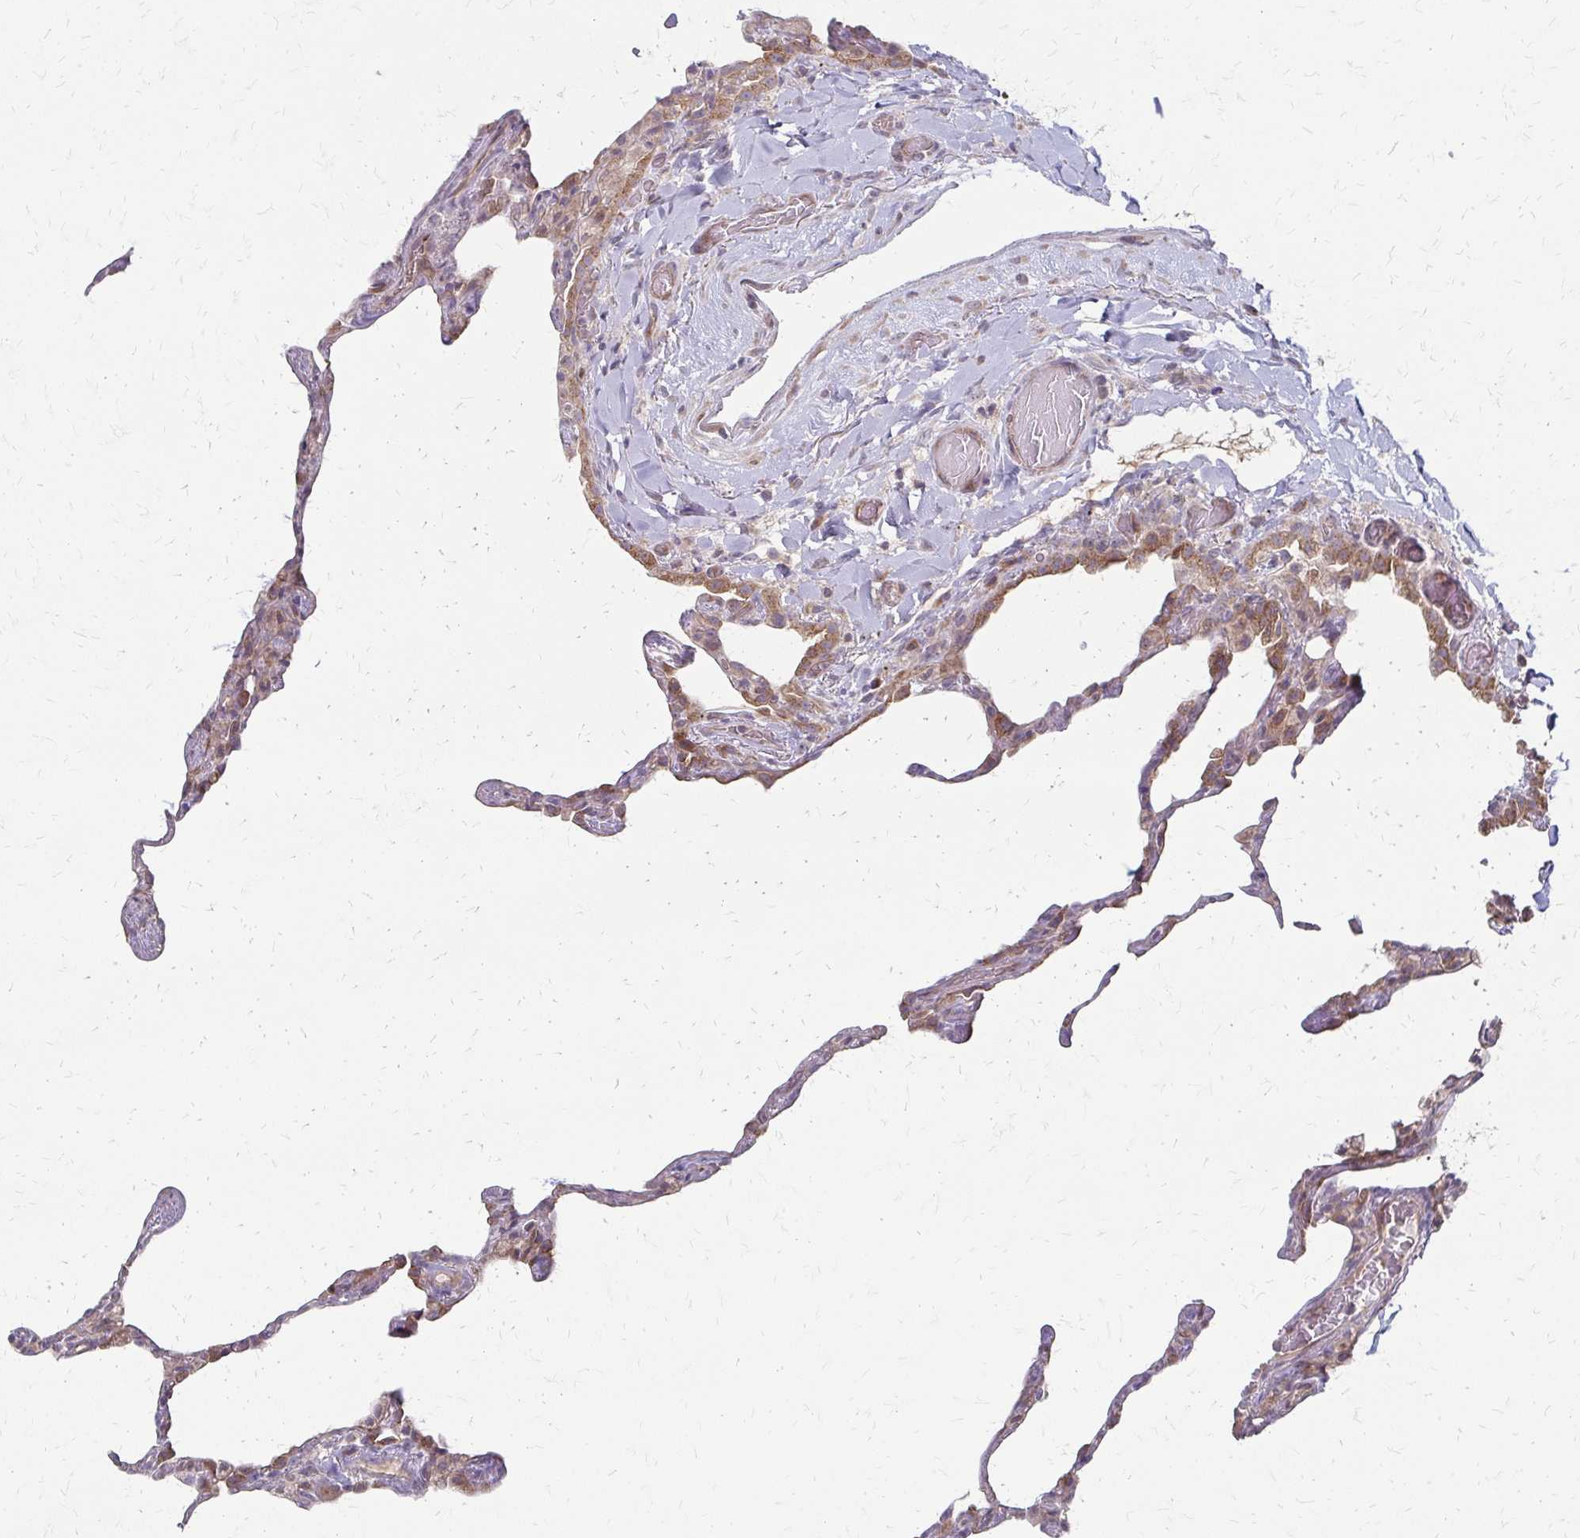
{"staining": {"intensity": "weak", "quantity": "<25%", "location": "cytoplasmic/membranous"}, "tissue": "lung", "cell_type": "Alveolar cells", "image_type": "normal", "snomed": [{"axis": "morphology", "description": "Normal tissue, NOS"}, {"axis": "topography", "description": "Lung"}], "caption": "Alveolar cells are negative for protein expression in normal human lung. (IHC, brightfield microscopy, high magnification).", "gene": "ZNF383", "patient": {"sex": "female", "age": 57}}